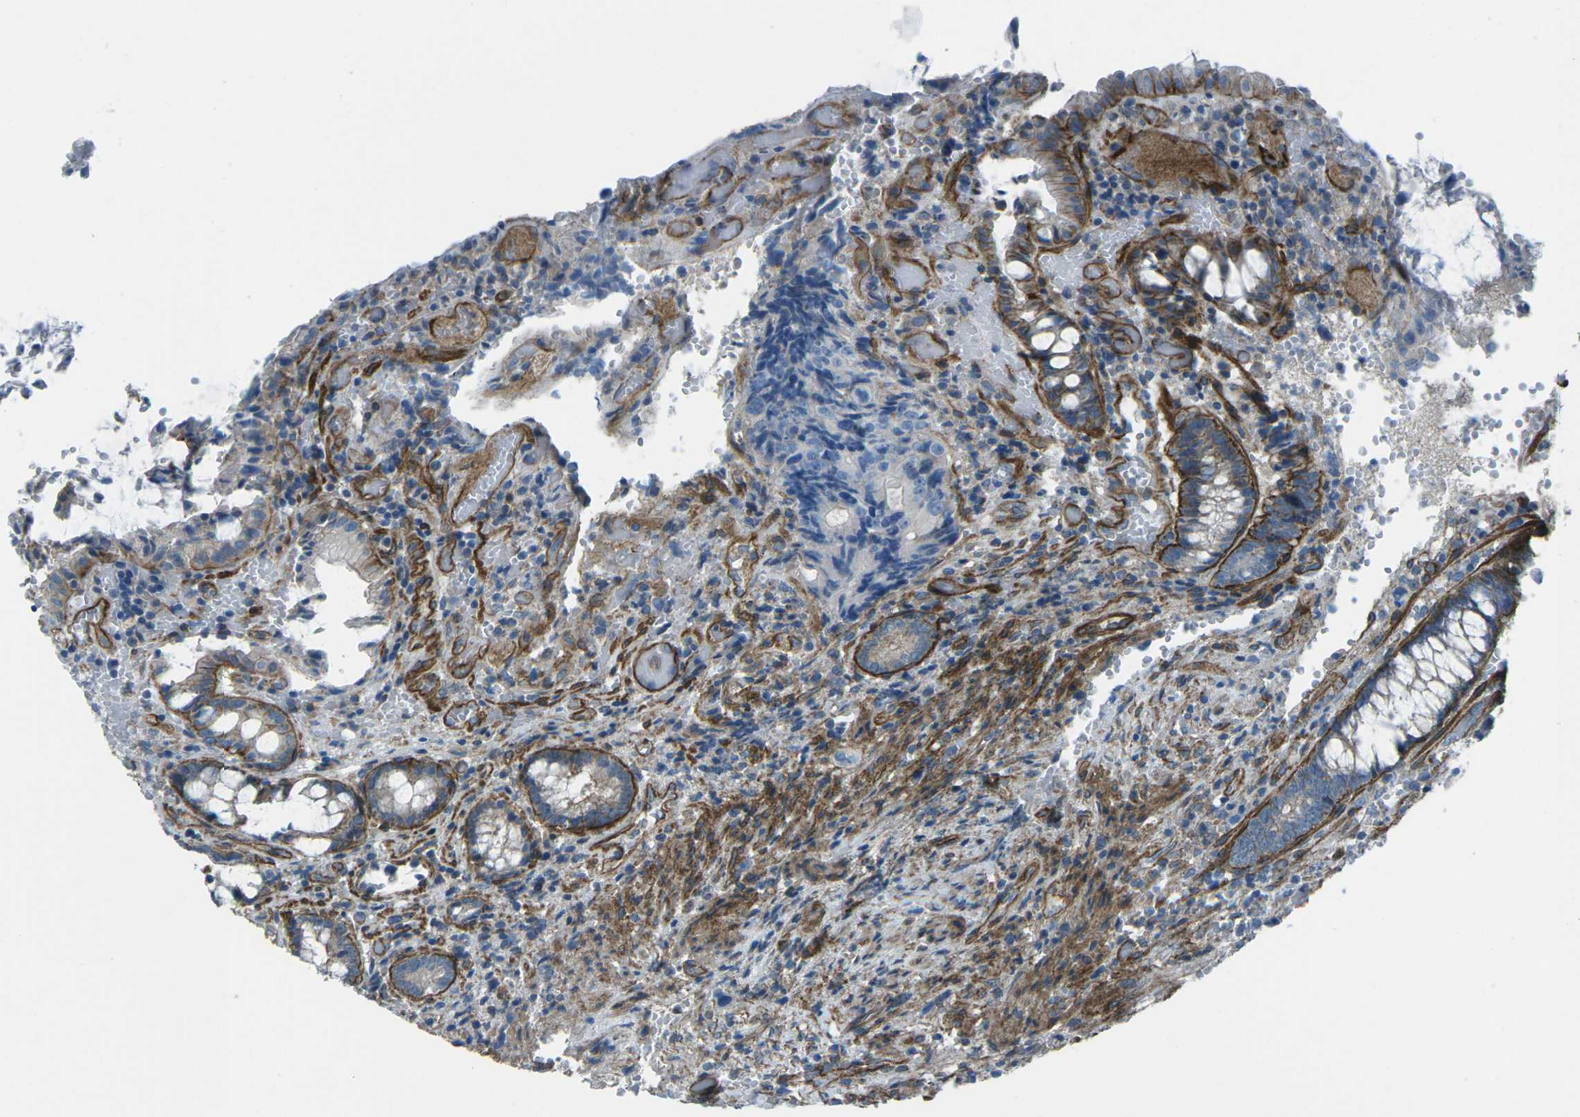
{"staining": {"intensity": "negative", "quantity": "none", "location": "none"}, "tissue": "colorectal cancer", "cell_type": "Tumor cells", "image_type": "cancer", "snomed": [{"axis": "morphology", "description": "Adenocarcinoma, NOS"}, {"axis": "topography", "description": "Colon"}], "caption": "Immunohistochemistry (IHC) histopathology image of neoplastic tissue: human adenocarcinoma (colorectal) stained with DAB (3,3'-diaminobenzidine) displays no significant protein positivity in tumor cells.", "gene": "UTRN", "patient": {"sex": "female", "age": 57}}